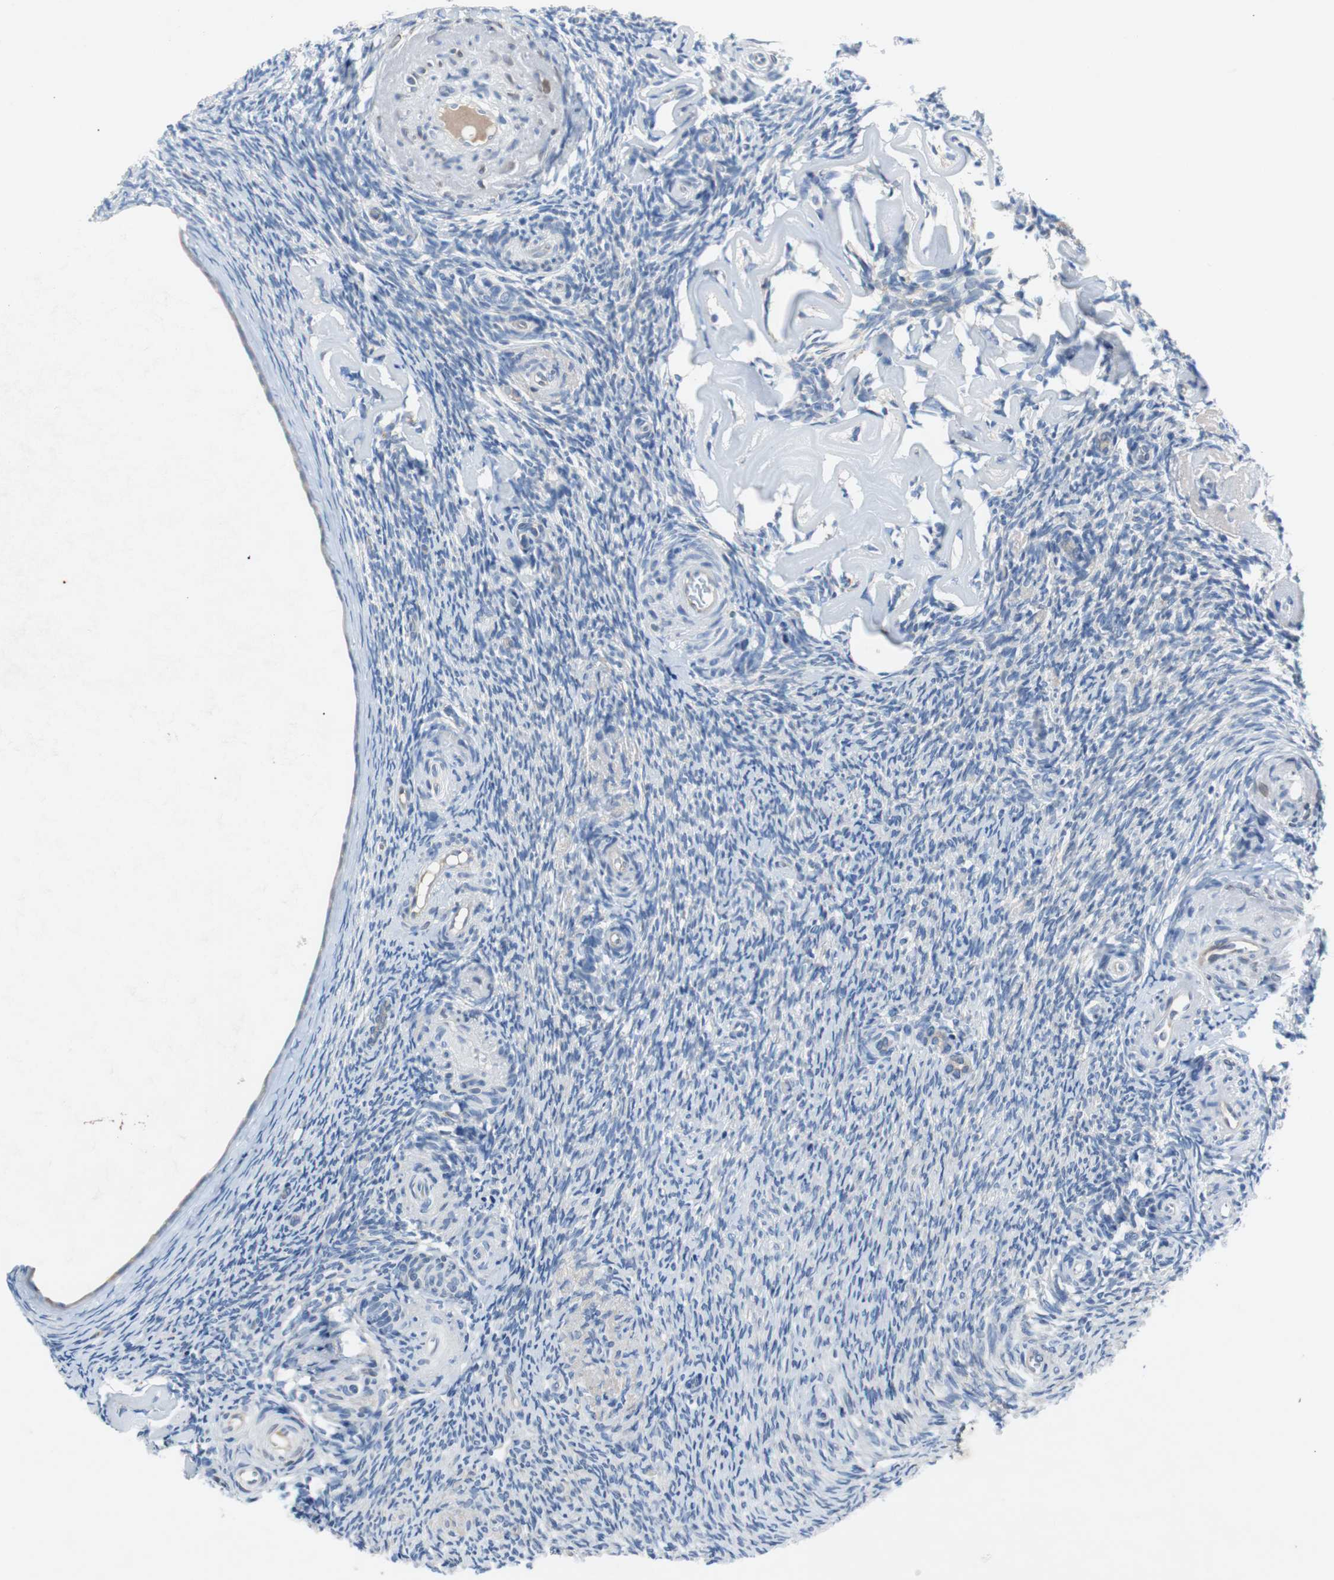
{"staining": {"intensity": "negative", "quantity": "none", "location": "none"}, "tissue": "ovary", "cell_type": "Follicle cells", "image_type": "normal", "snomed": [{"axis": "morphology", "description": "Normal tissue, NOS"}, {"axis": "topography", "description": "Ovary"}], "caption": "Immunohistochemistry image of benign ovary stained for a protein (brown), which displays no staining in follicle cells.", "gene": "EEF2K", "patient": {"sex": "female", "age": 60}}